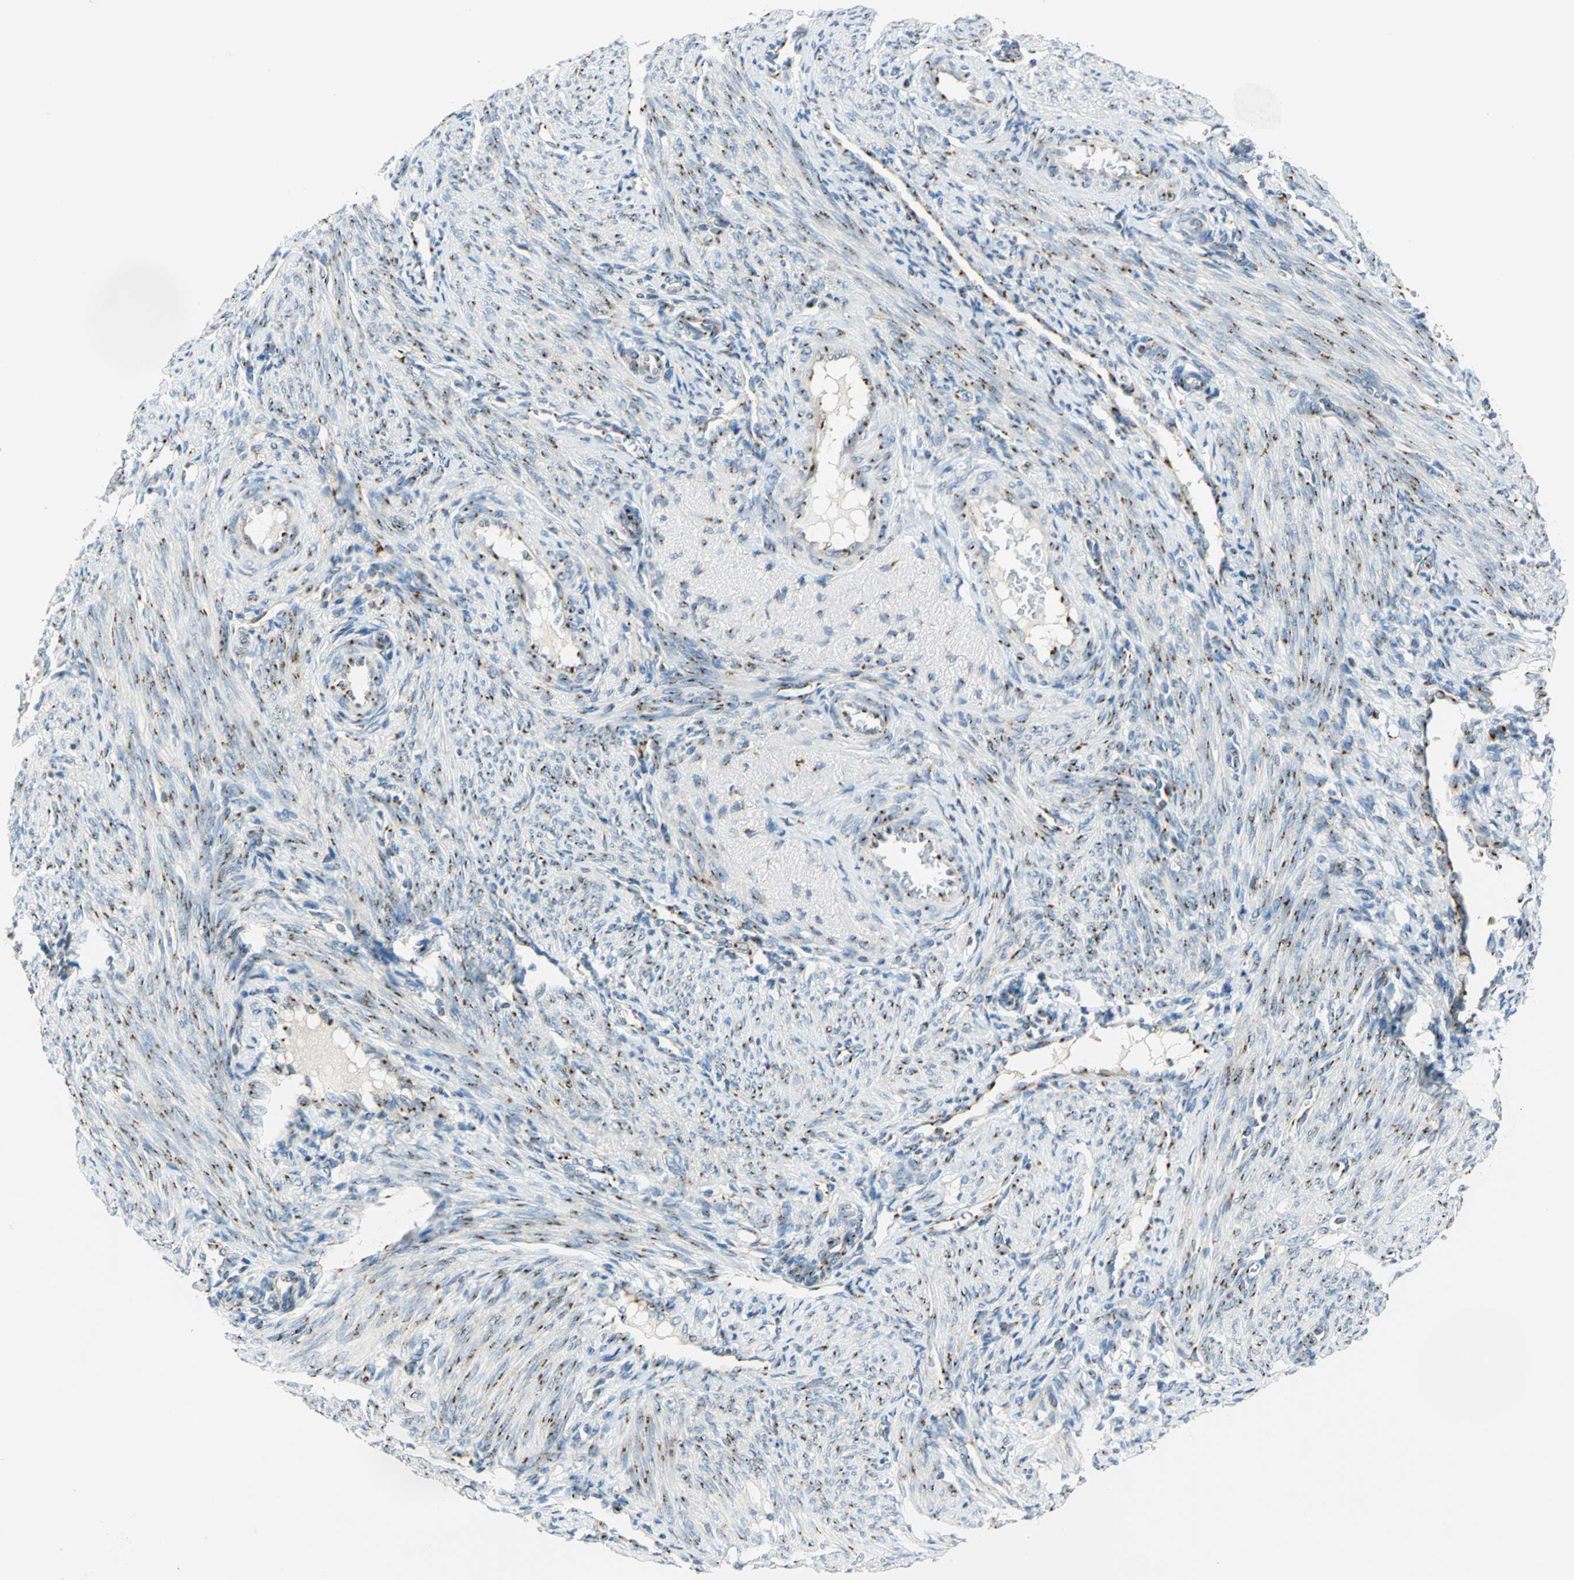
{"staining": {"intensity": "negative", "quantity": "none", "location": "none"}, "tissue": "endometrium", "cell_type": "Cells in endometrial stroma", "image_type": "normal", "snomed": [{"axis": "morphology", "description": "Normal tissue, NOS"}, {"axis": "topography", "description": "Uterus"}, {"axis": "topography", "description": "Endometrium"}], "caption": "Cells in endometrial stroma show no significant positivity in benign endometrium. (Stains: DAB immunohistochemistry (IHC) with hematoxylin counter stain, Microscopy: brightfield microscopy at high magnification).", "gene": "GPR3", "patient": {"sex": "female", "age": 33}}